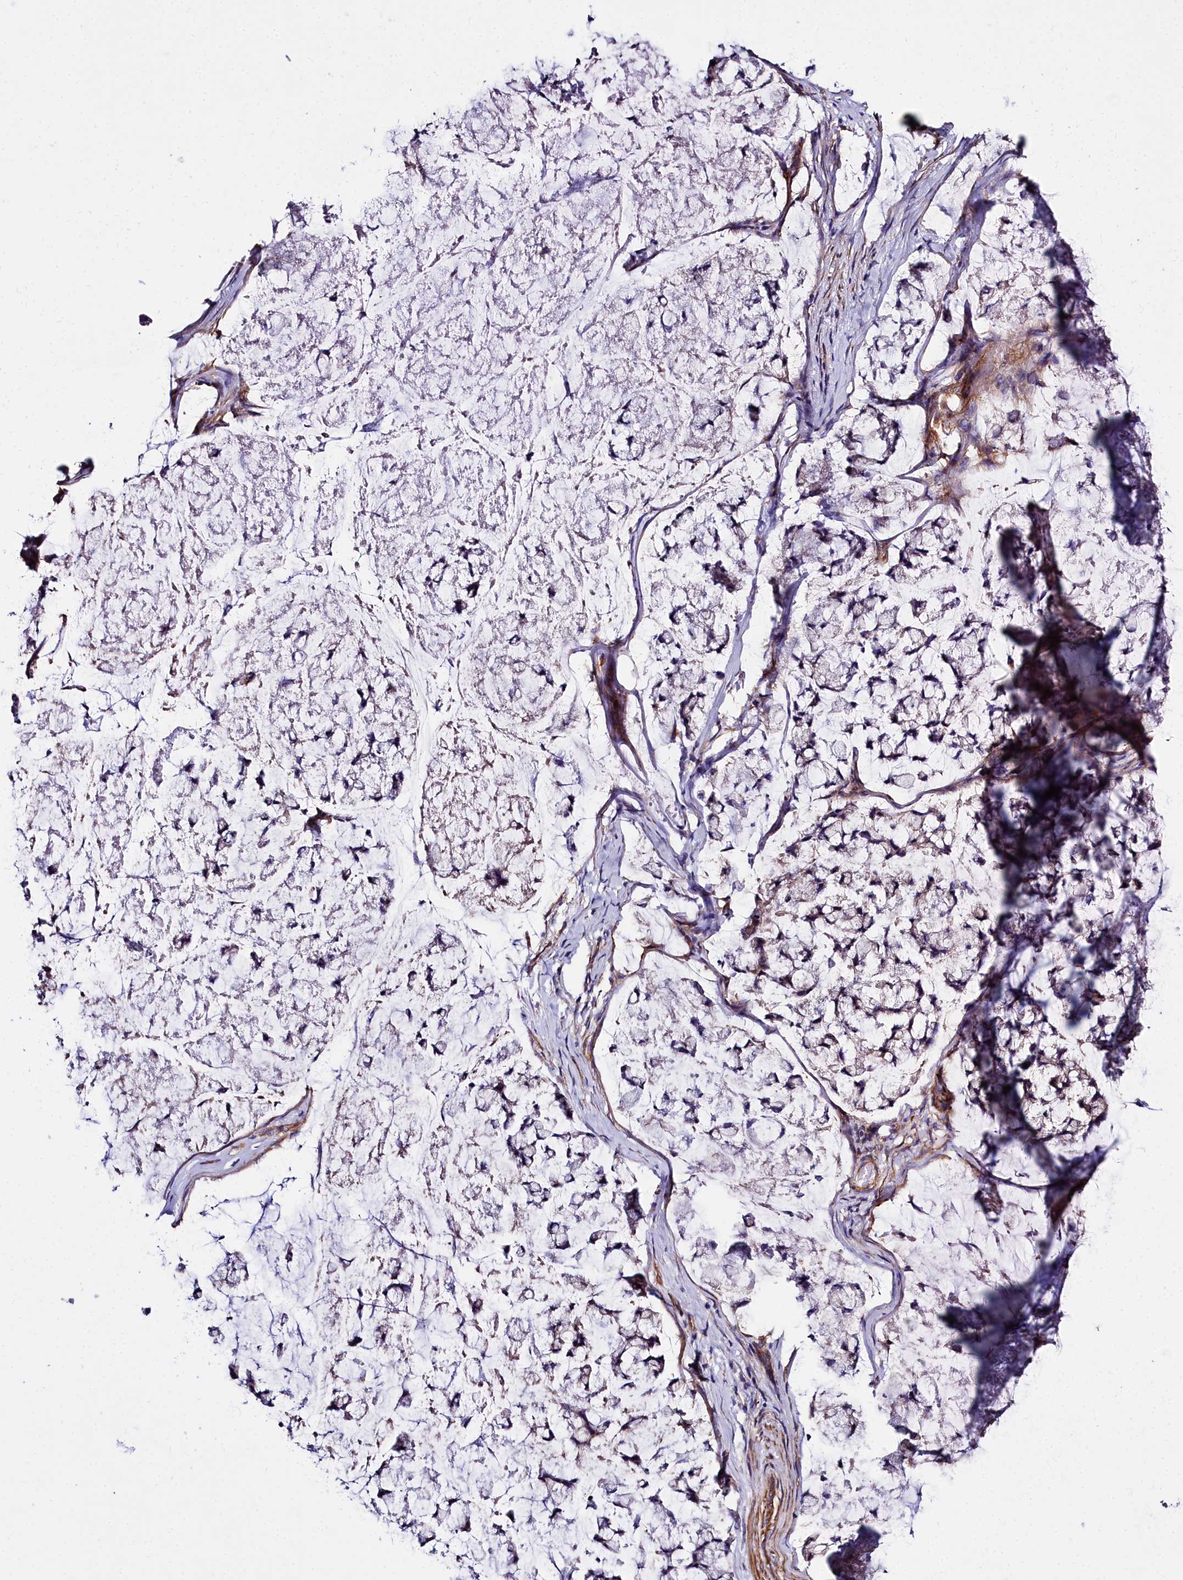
{"staining": {"intensity": "weak", "quantity": "<25%", "location": "cytoplasmic/membranous"}, "tissue": "stomach cancer", "cell_type": "Tumor cells", "image_type": "cancer", "snomed": [{"axis": "morphology", "description": "Adenocarcinoma, NOS"}, {"axis": "topography", "description": "Stomach, lower"}], "caption": "Immunohistochemistry micrograph of stomach adenocarcinoma stained for a protein (brown), which reveals no staining in tumor cells.", "gene": "FADS3", "patient": {"sex": "male", "age": 67}}